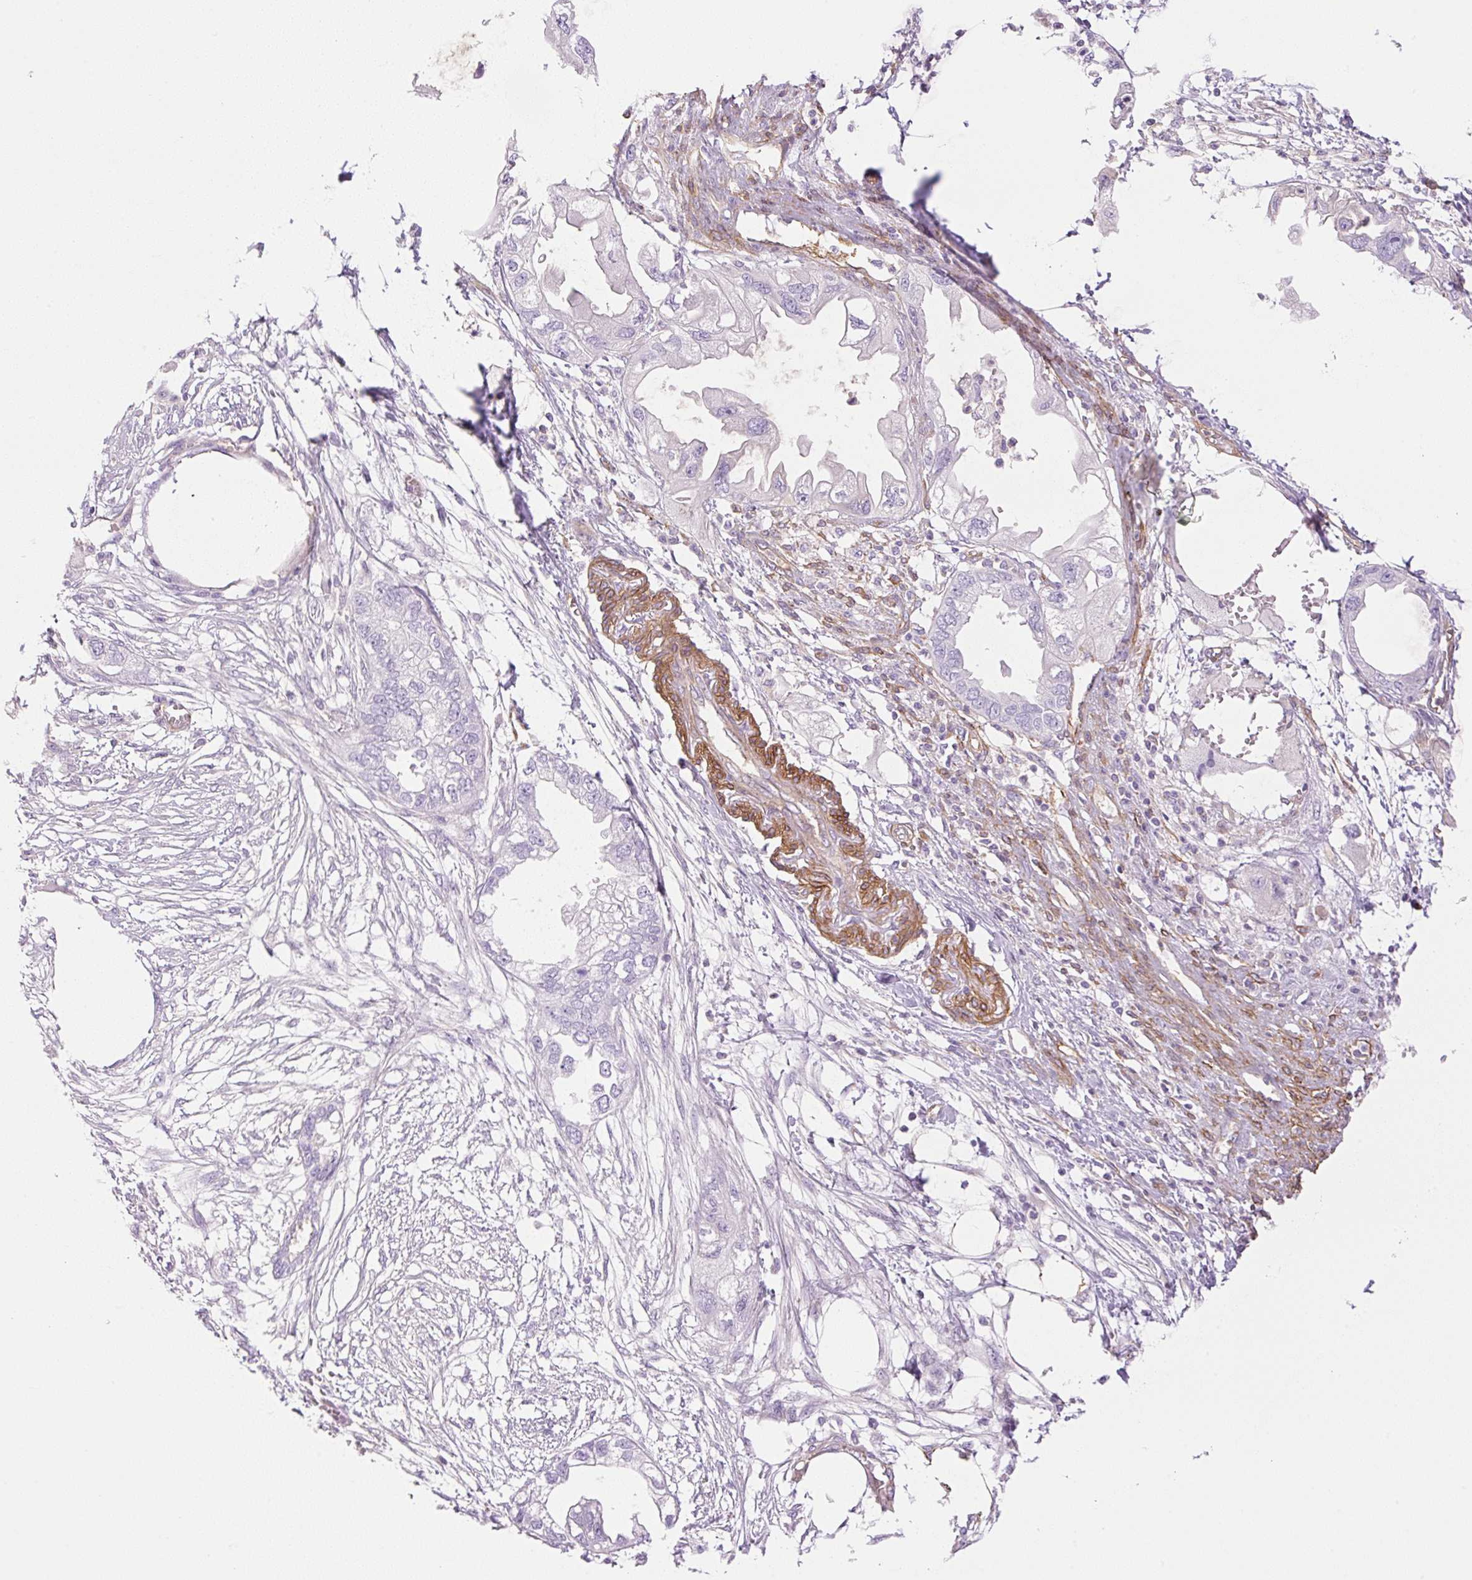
{"staining": {"intensity": "negative", "quantity": "none", "location": "none"}, "tissue": "endometrial cancer", "cell_type": "Tumor cells", "image_type": "cancer", "snomed": [{"axis": "morphology", "description": "Adenocarcinoma, NOS"}, {"axis": "morphology", "description": "Adenocarcinoma, metastatic, NOS"}, {"axis": "topography", "description": "Adipose tissue"}, {"axis": "topography", "description": "Endometrium"}], "caption": "There is no significant positivity in tumor cells of endometrial cancer (metastatic adenocarcinoma).", "gene": "EHD3", "patient": {"sex": "female", "age": 67}}